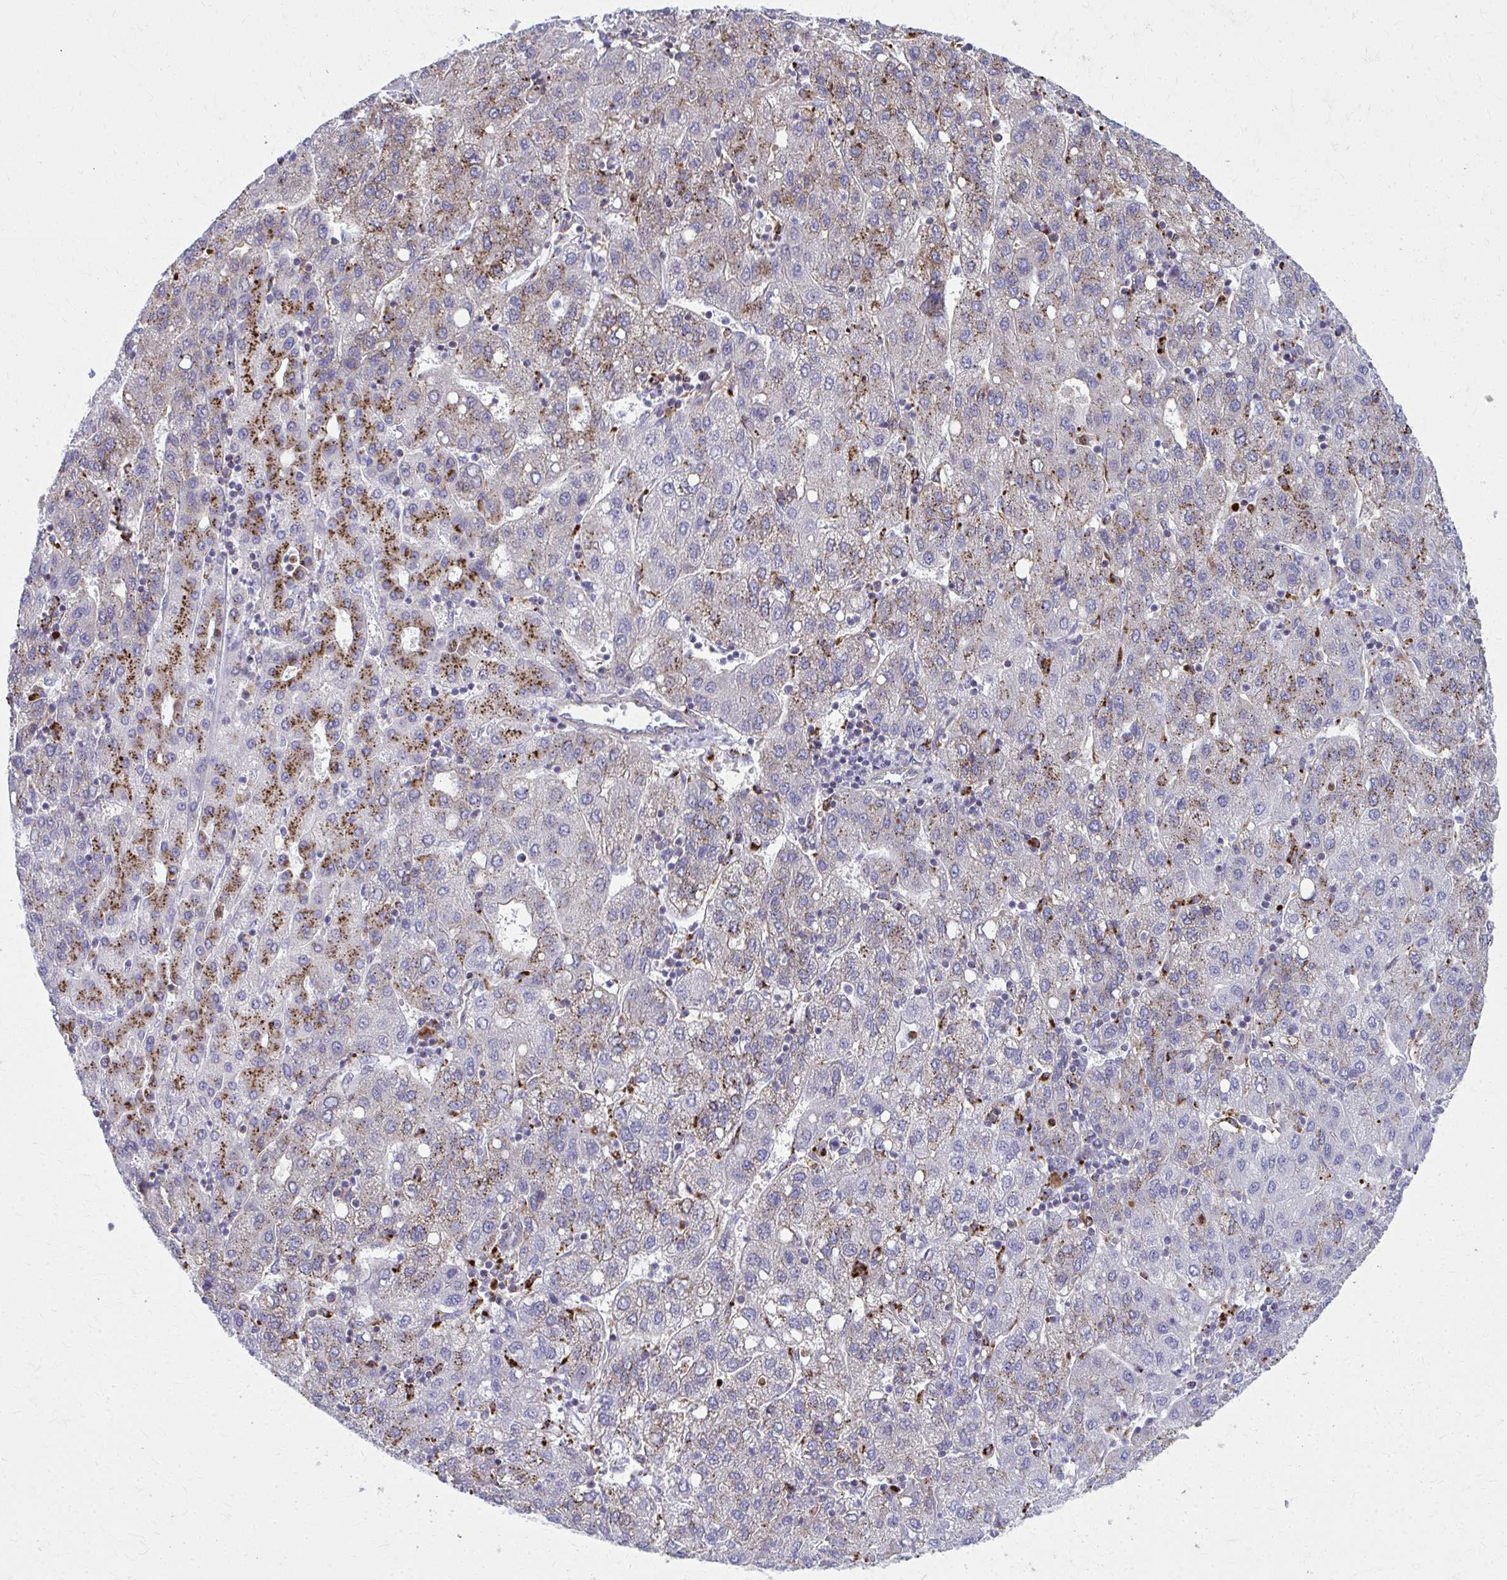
{"staining": {"intensity": "strong", "quantity": "25%-75%", "location": "cytoplasmic/membranous"}, "tissue": "liver cancer", "cell_type": "Tumor cells", "image_type": "cancer", "snomed": [{"axis": "morphology", "description": "Carcinoma, Hepatocellular, NOS"}, {"axis": "topography", "description": "Liver"}], "caption": "A high-resolution histopathology image shows immunohistochemistry staining of liver cancer, which reveals strong cytoplasmic/membranous positivity in about 25%-75% of tumor cells.", "gene": "LRRC4B", "patient": {"sex": "male", "age": 65}}